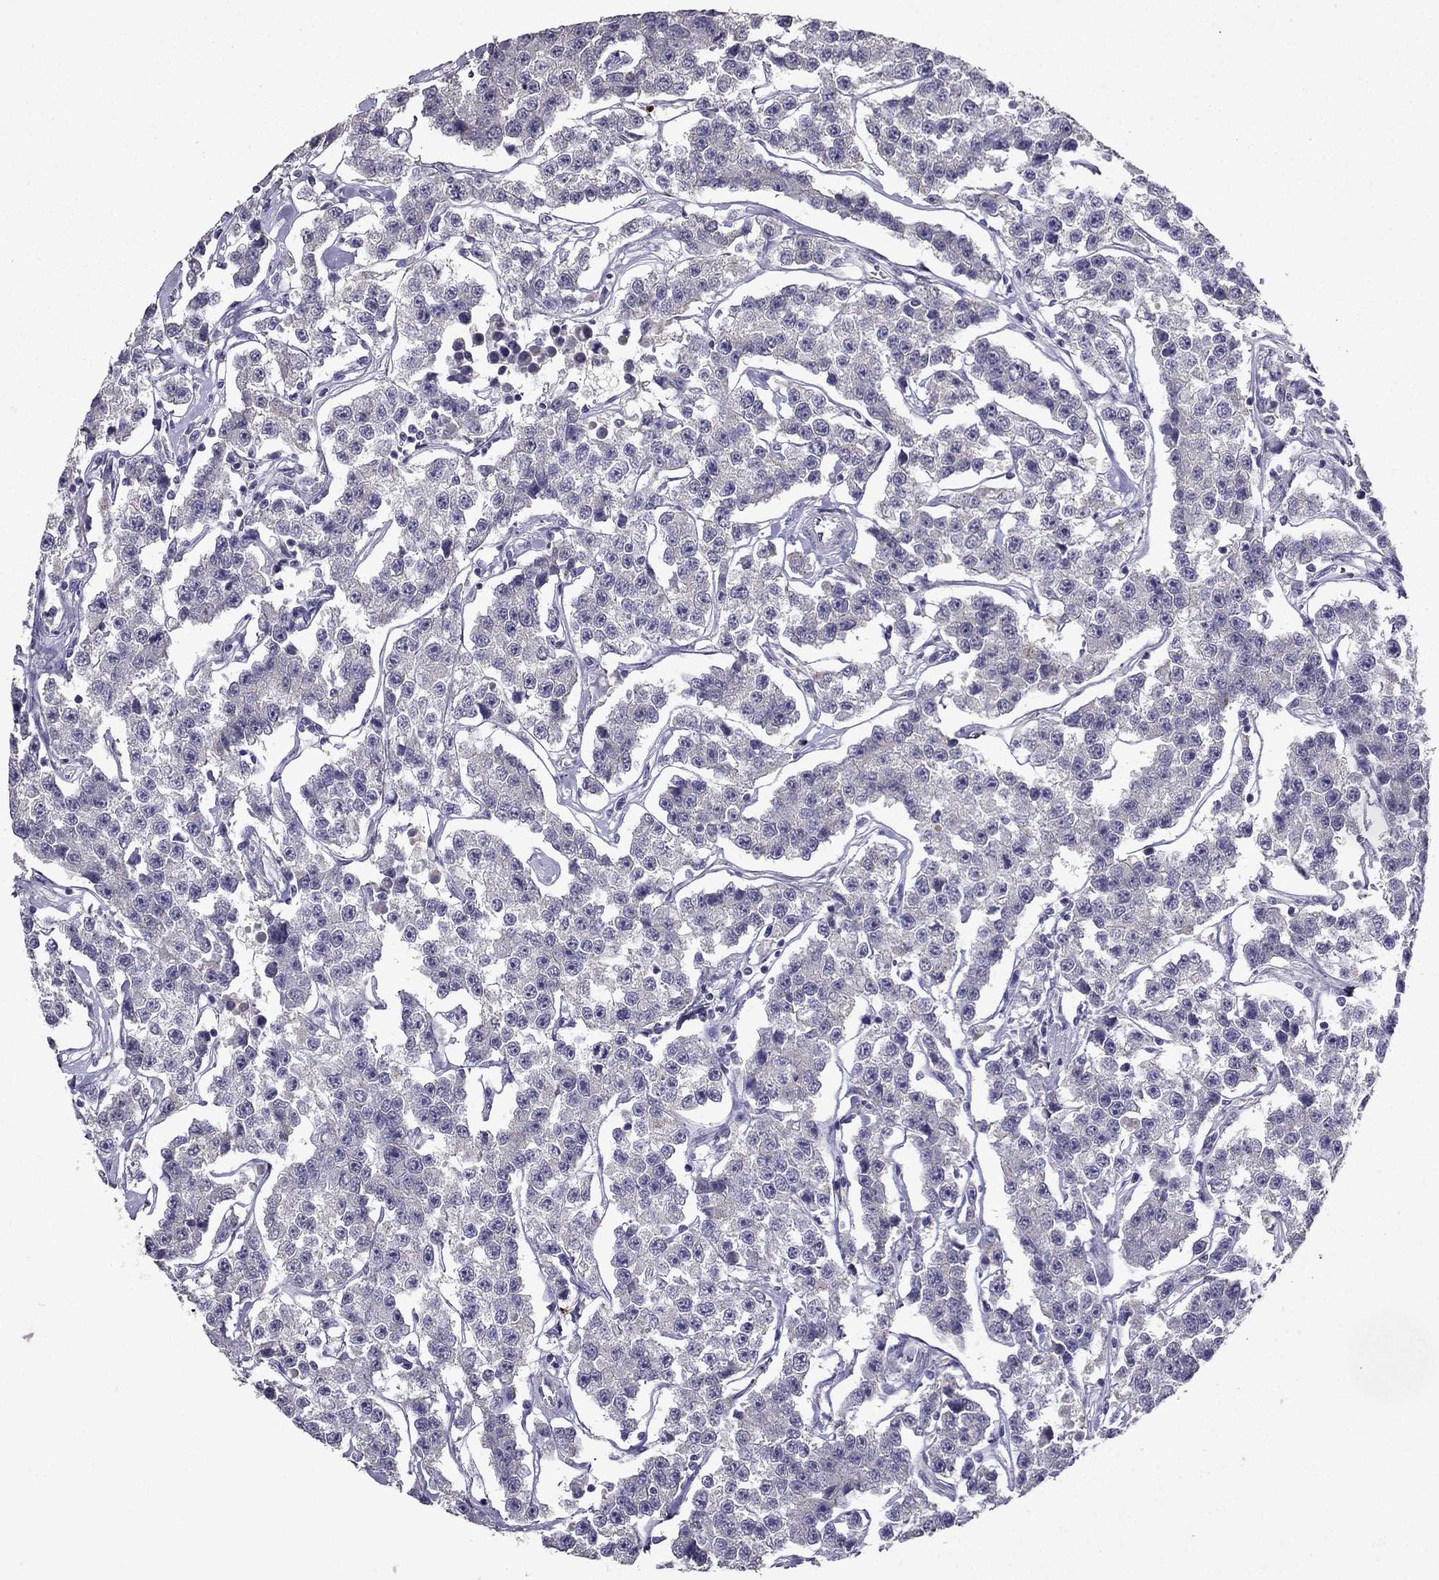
{"staining": {"intensity": "negative", "quantity": "none", "location": "none"}, "tissue": "testis cancer", "cell_type": "Tumor cells", "image_type": "cancer", "snomed": [{"axis": "morphology", "description": "Seminoma, NOS"}, {"axis": "topography", "description": "Testis"}], "caption": "IHC of seminoma (testis) shows no positivity in tumor cells. (DAB (3,3'-diaminobenzidine) immunohistochemistry, high magnification).", "gene": "RFLNB", "patient": {"sex": "male", "age": 59}}